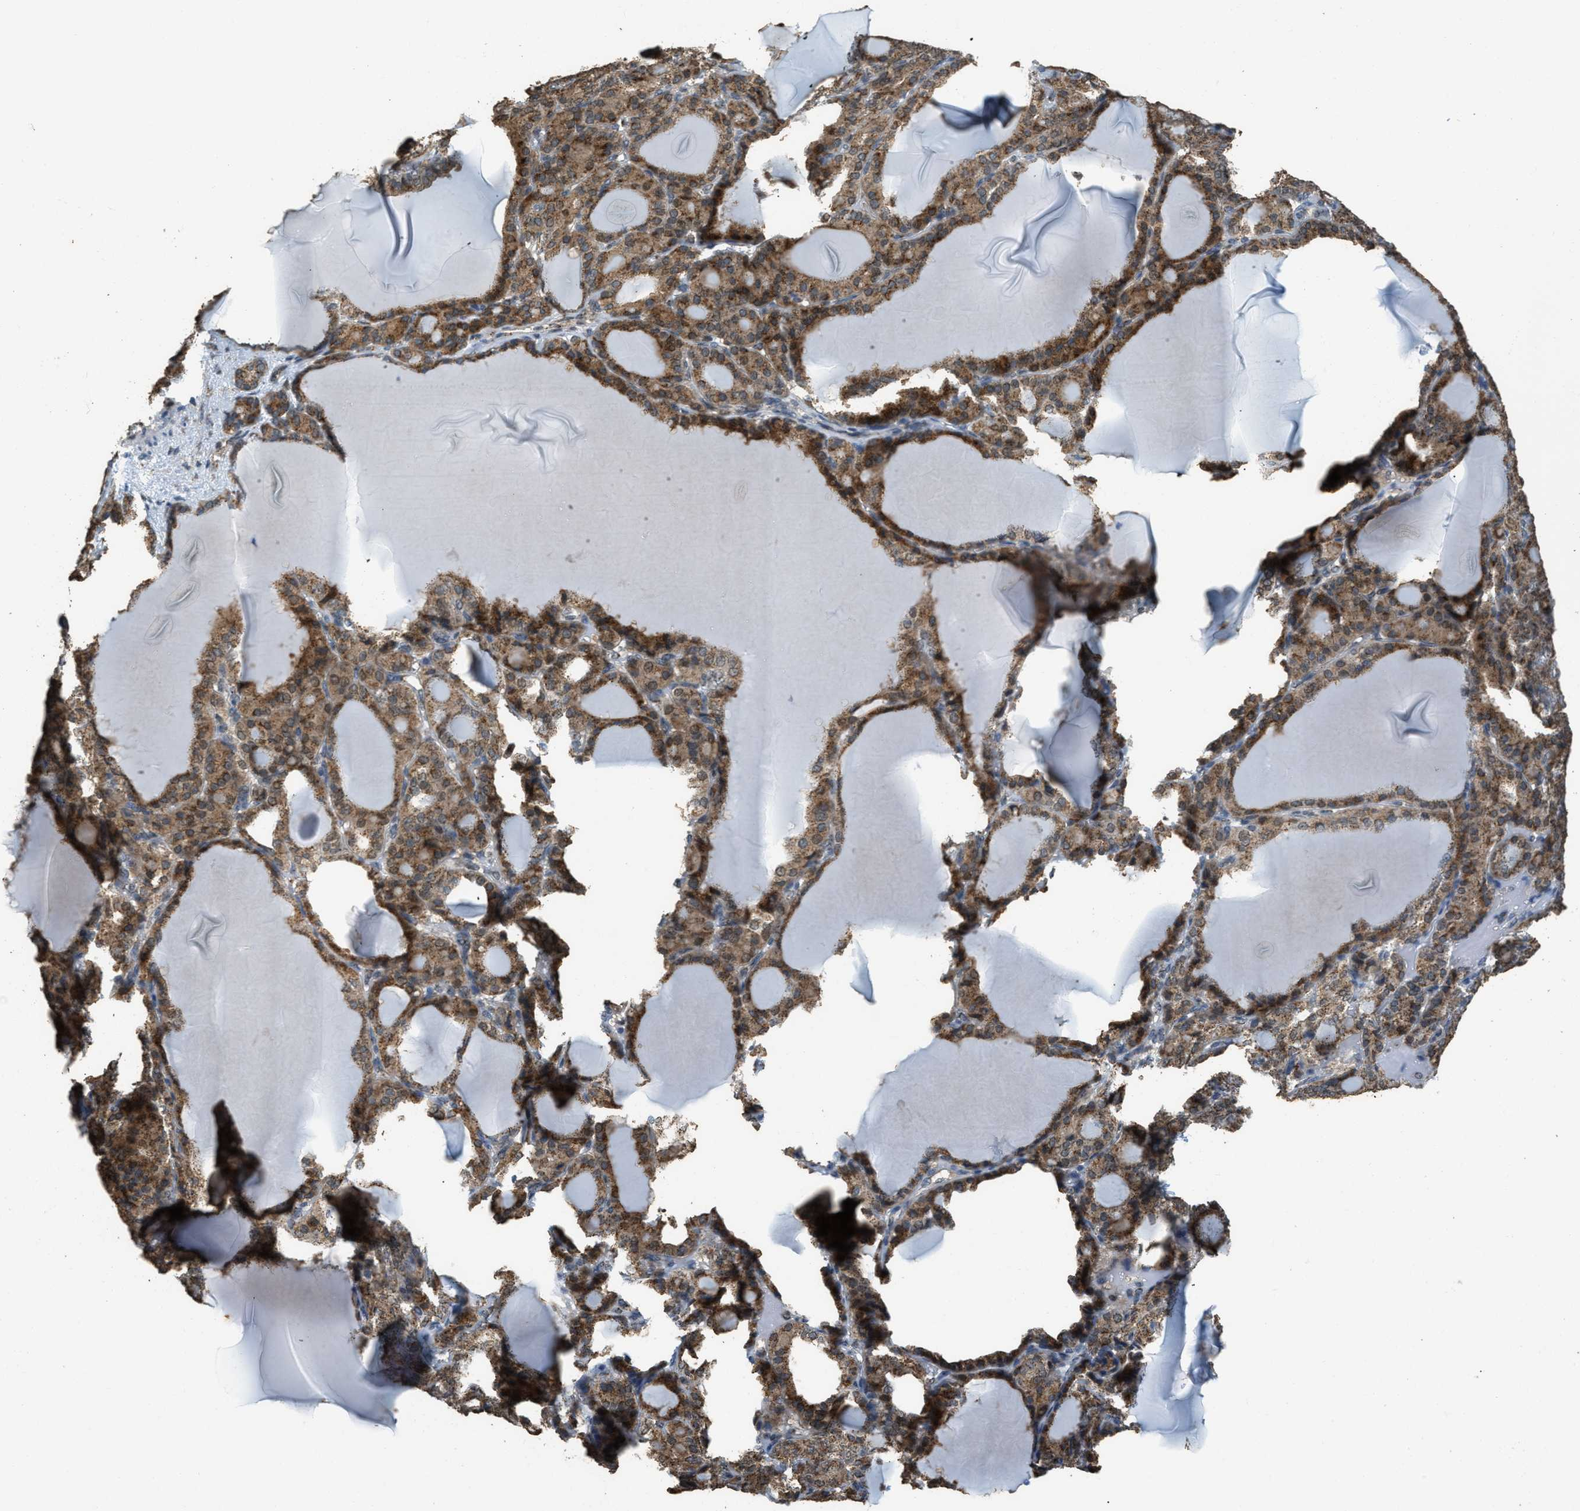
{"staining": {"intensity": "moderate", "quantity": ">75%", "location": "cytoplasmic/membranous"}, "tissue": "thyroid gland", "cell_type": "Glandular cells", "image_type": "normal", "snomed": [{"axis": "morphology", "description": "Normal tissue, NOS"}, {"axis": "topography", "description": "Thyroid gland"}], "caption": "This is a micrograph of IHC staining of unremarkable thyroid gland, which shows moderate positivity in the cytoplasmic/membranous of glandular cells.", "gene": "IPO7", "patient": {"sex": "female", "age": 28}}